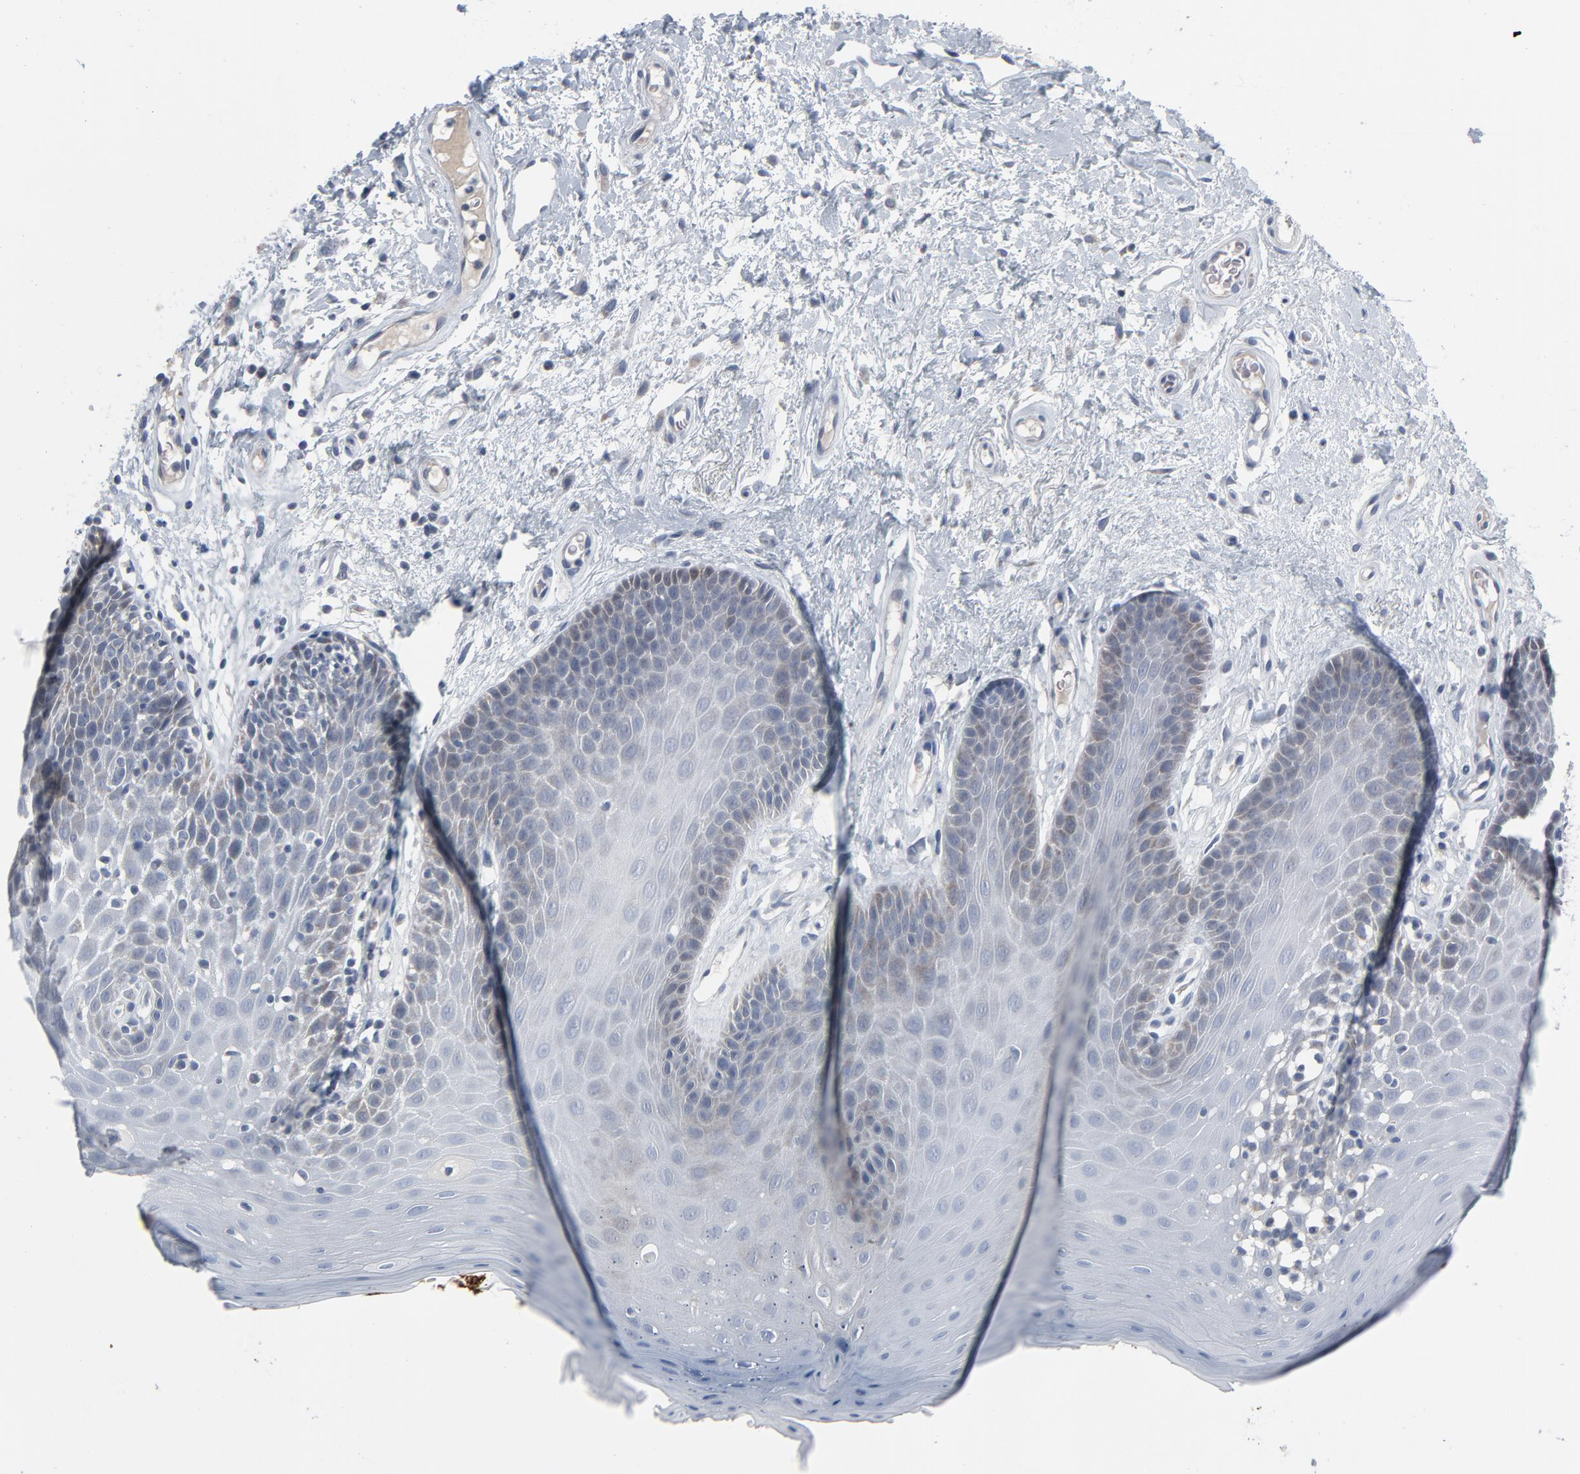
{"staining": {"intensity": "negative", "quantity": "none", "location": "none"}, "tissue": "oral mucosa", "cell_type": "Squamous epithelial cells", "image_type": "normal", "snomed": [{"axis": "morphology", "description": "Normal tissue, NOS"}, {"axis": "morphology", "description": "Squamous cell carcinoma, NOS"}, {"axis": "topography", "description": "Skeletal muscle"}, {"axis": "topography", "description": "Oral tissue"}, {"axis": "topography", "description": "Head-Neck"}], "caption": "High power microscopy histopathology image of an IHC micrograph of unremarkable oral mucosa, revealing no significant expression in squamous epithelial cells.", "gene": "GPX2", "patient": {"sex": "male", "age": 71}}